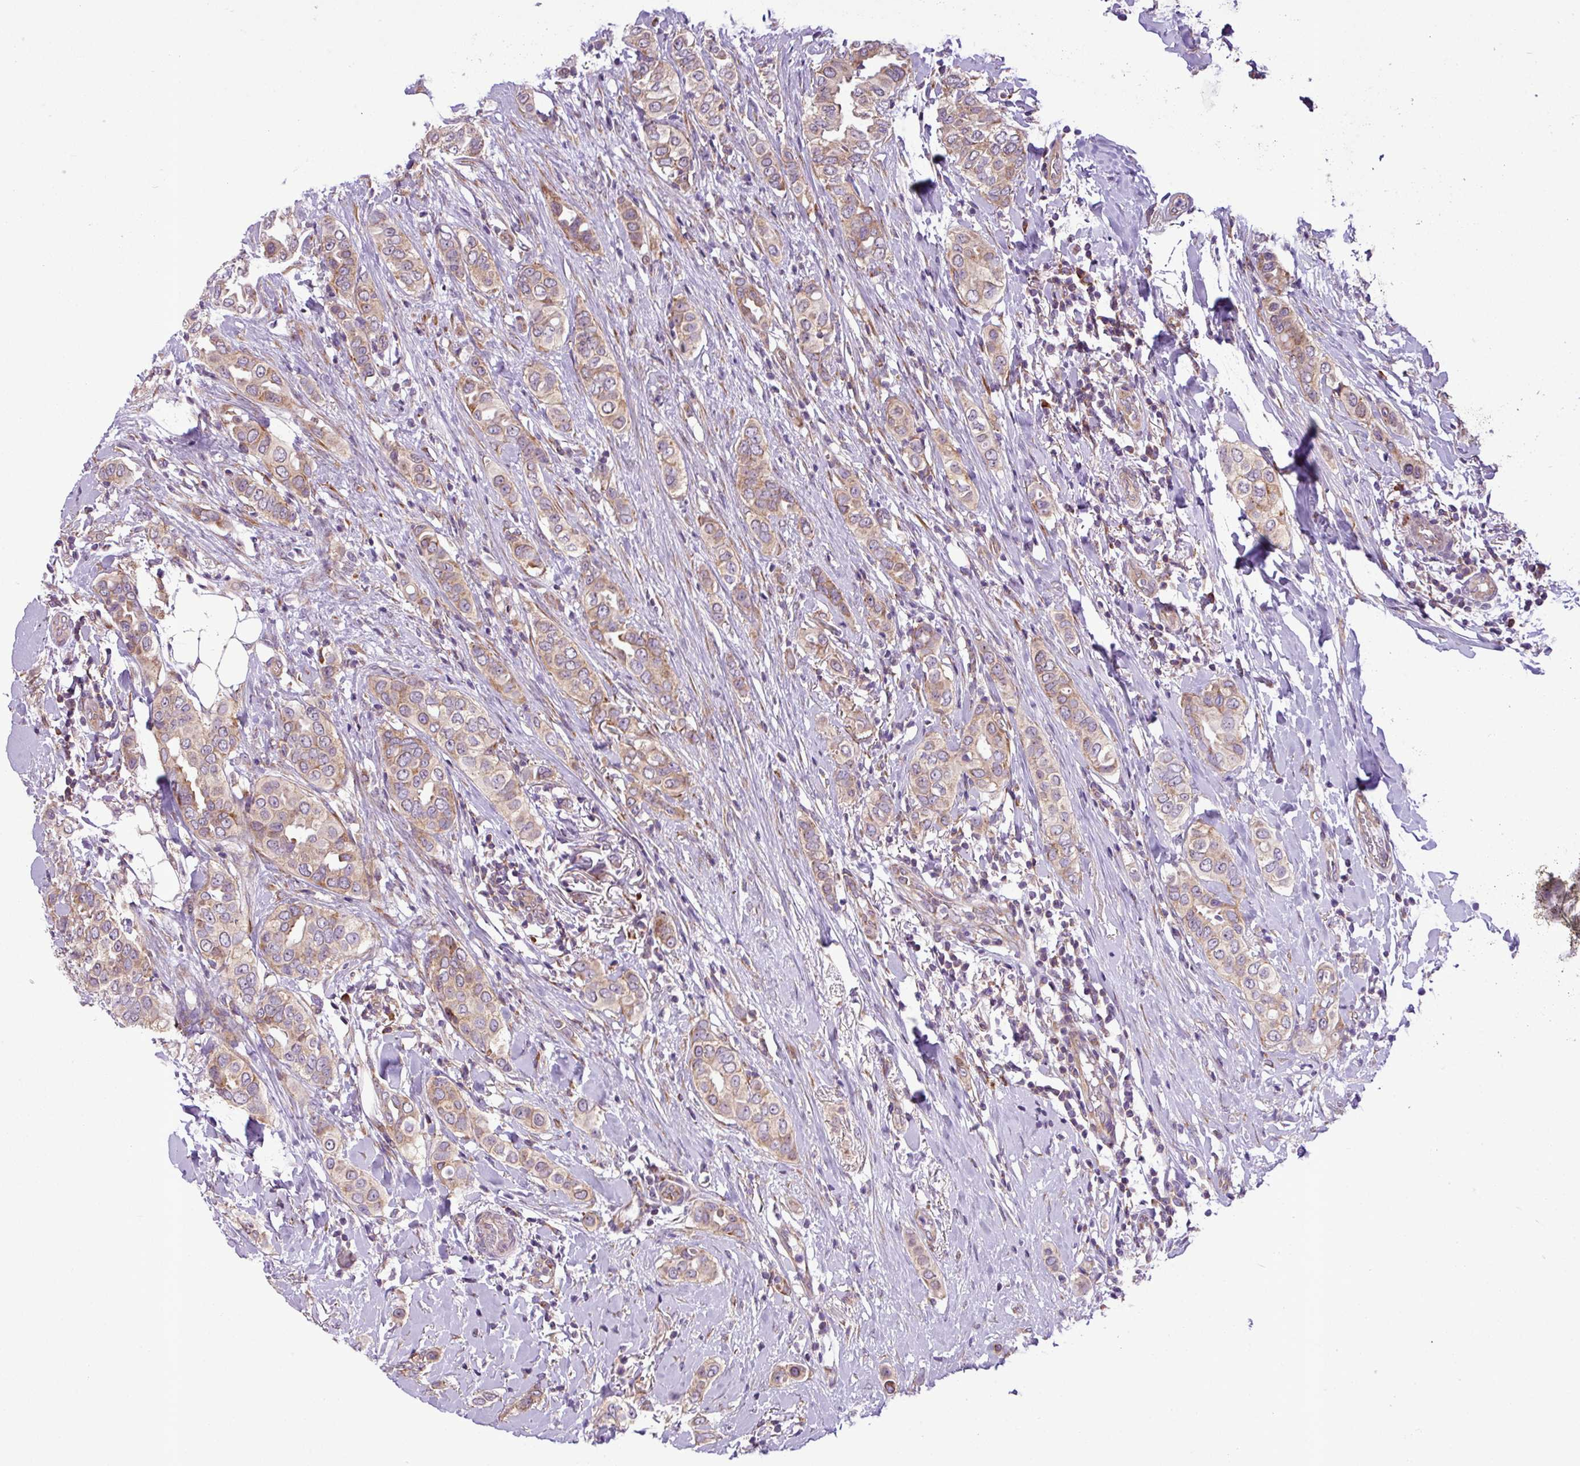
{"staining": {"intensity": "weak", "quantity": "25%-75%", "location": "cytoplasmic/membranous"}, "tissue": "breast cancer", "cell_type": "Tumor cells", "image_type": "cancer", "snomed": [{"axis": "morphology", "description": "Lobular carcinoma"}, {"axis": "topography", "description": "Breast"}], "caption": "Immunohistochemistry image of human breast lobular carcinoma stained for a protein (brown), which displays low levels of weak cytoplasmic/membranous staining in approximately 25%-75% of tumor cells.", "gene": "RPL13", "patient": {"sex": "female", "age": 51}}